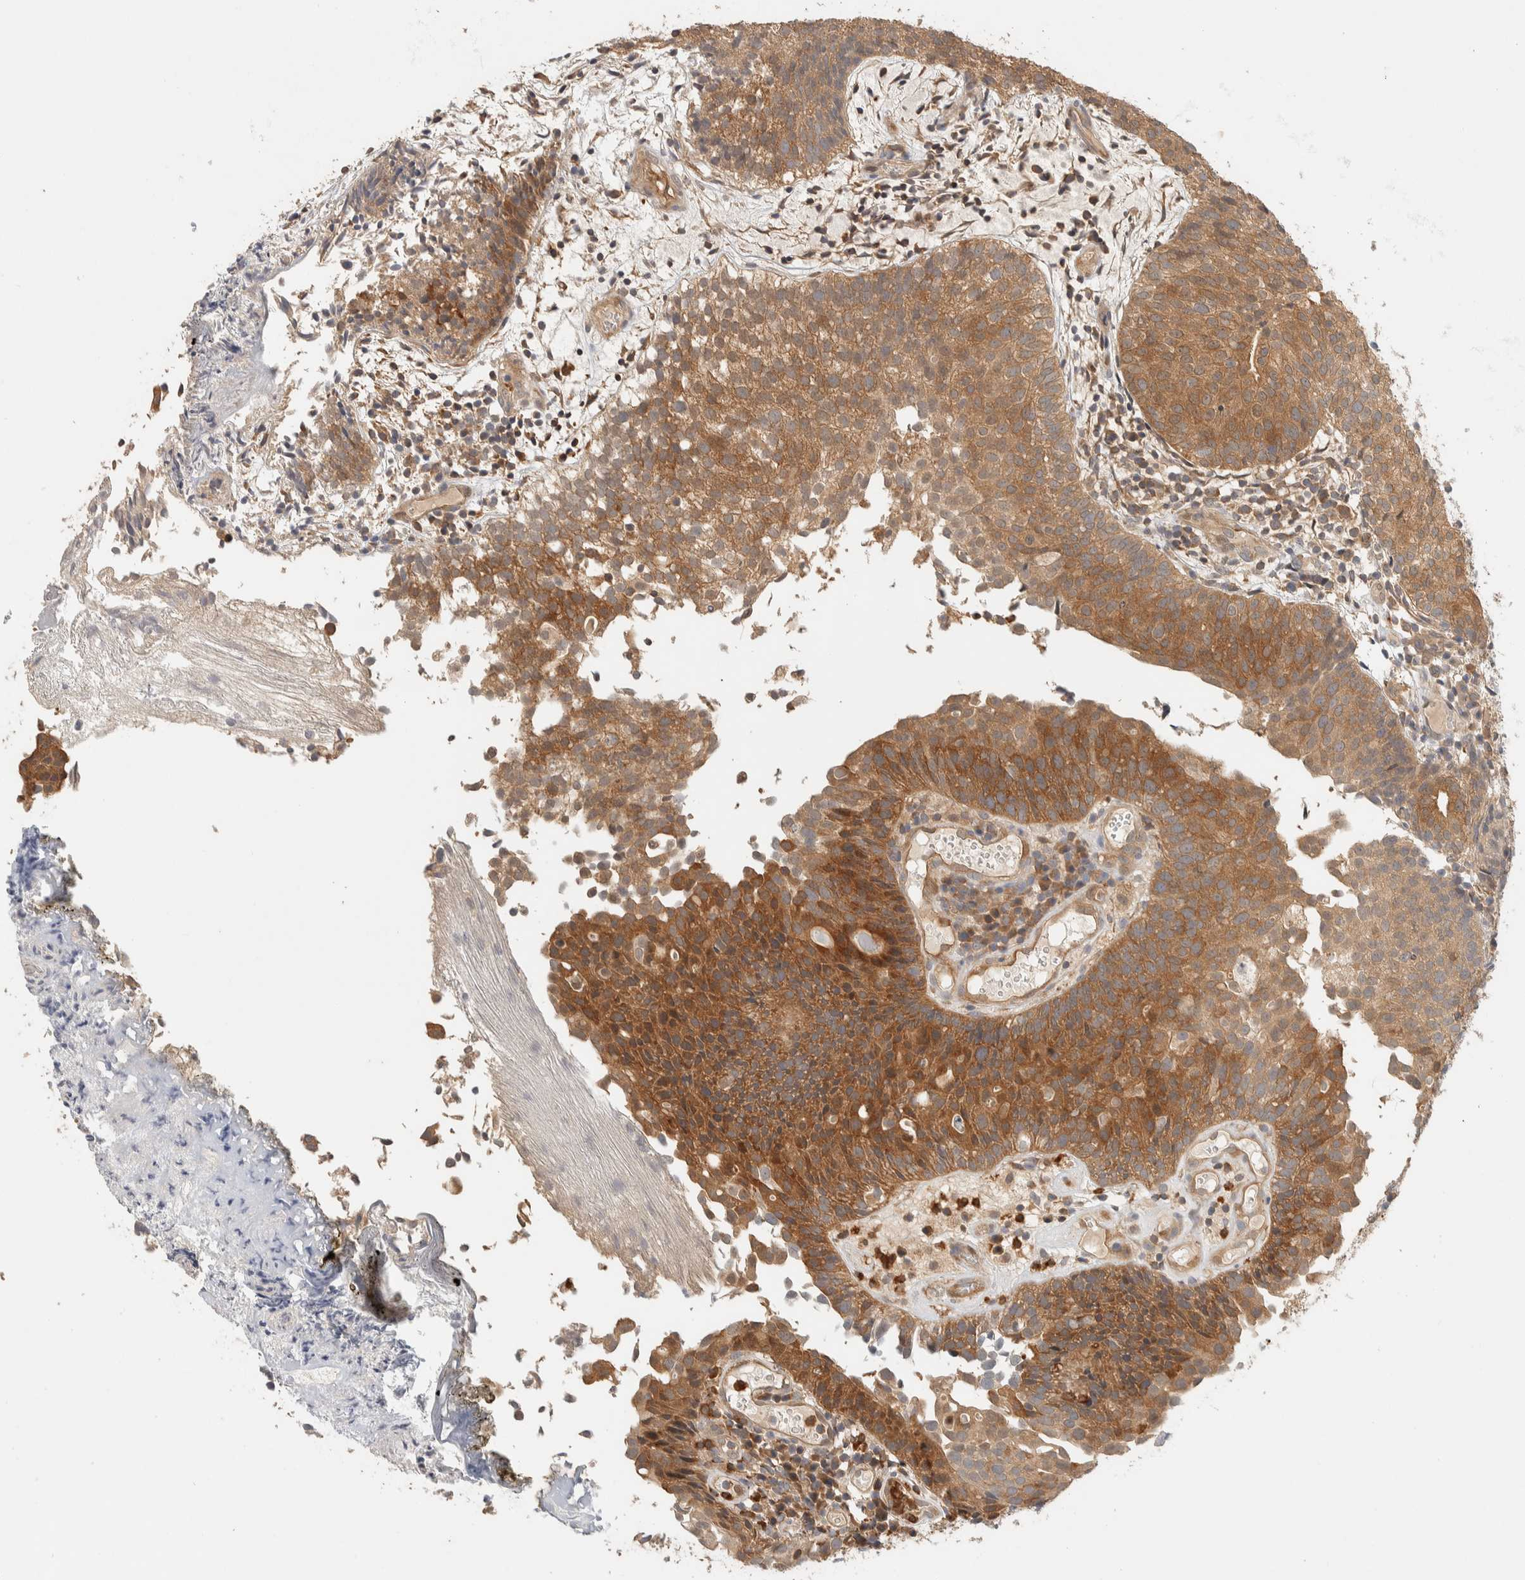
{"staining": {"intensity": "moderate", "quantity": ">75%", "location": "cytoplasmic/membranous"}, "tissue": "urothelial cancer", "cell_type": "Tumor cells", "image_type": "cancer", "snomed": [{"axis": "morphology", "description": "Urothelial carcinoma, Low grade"}, {"axis": "topography", "description": "Urinary bladder"}], "caption": "Protein expression analysis of human low-grade urothelial carcinoma reveals moderate cytoplasmic/membranous expression in approximately >75% of tumor cells. The protein of interest is shown in brown color, while the nuclei are stained blue.", "gene": "ADSS2", "patient": {"sex": "male", "age": 86}}